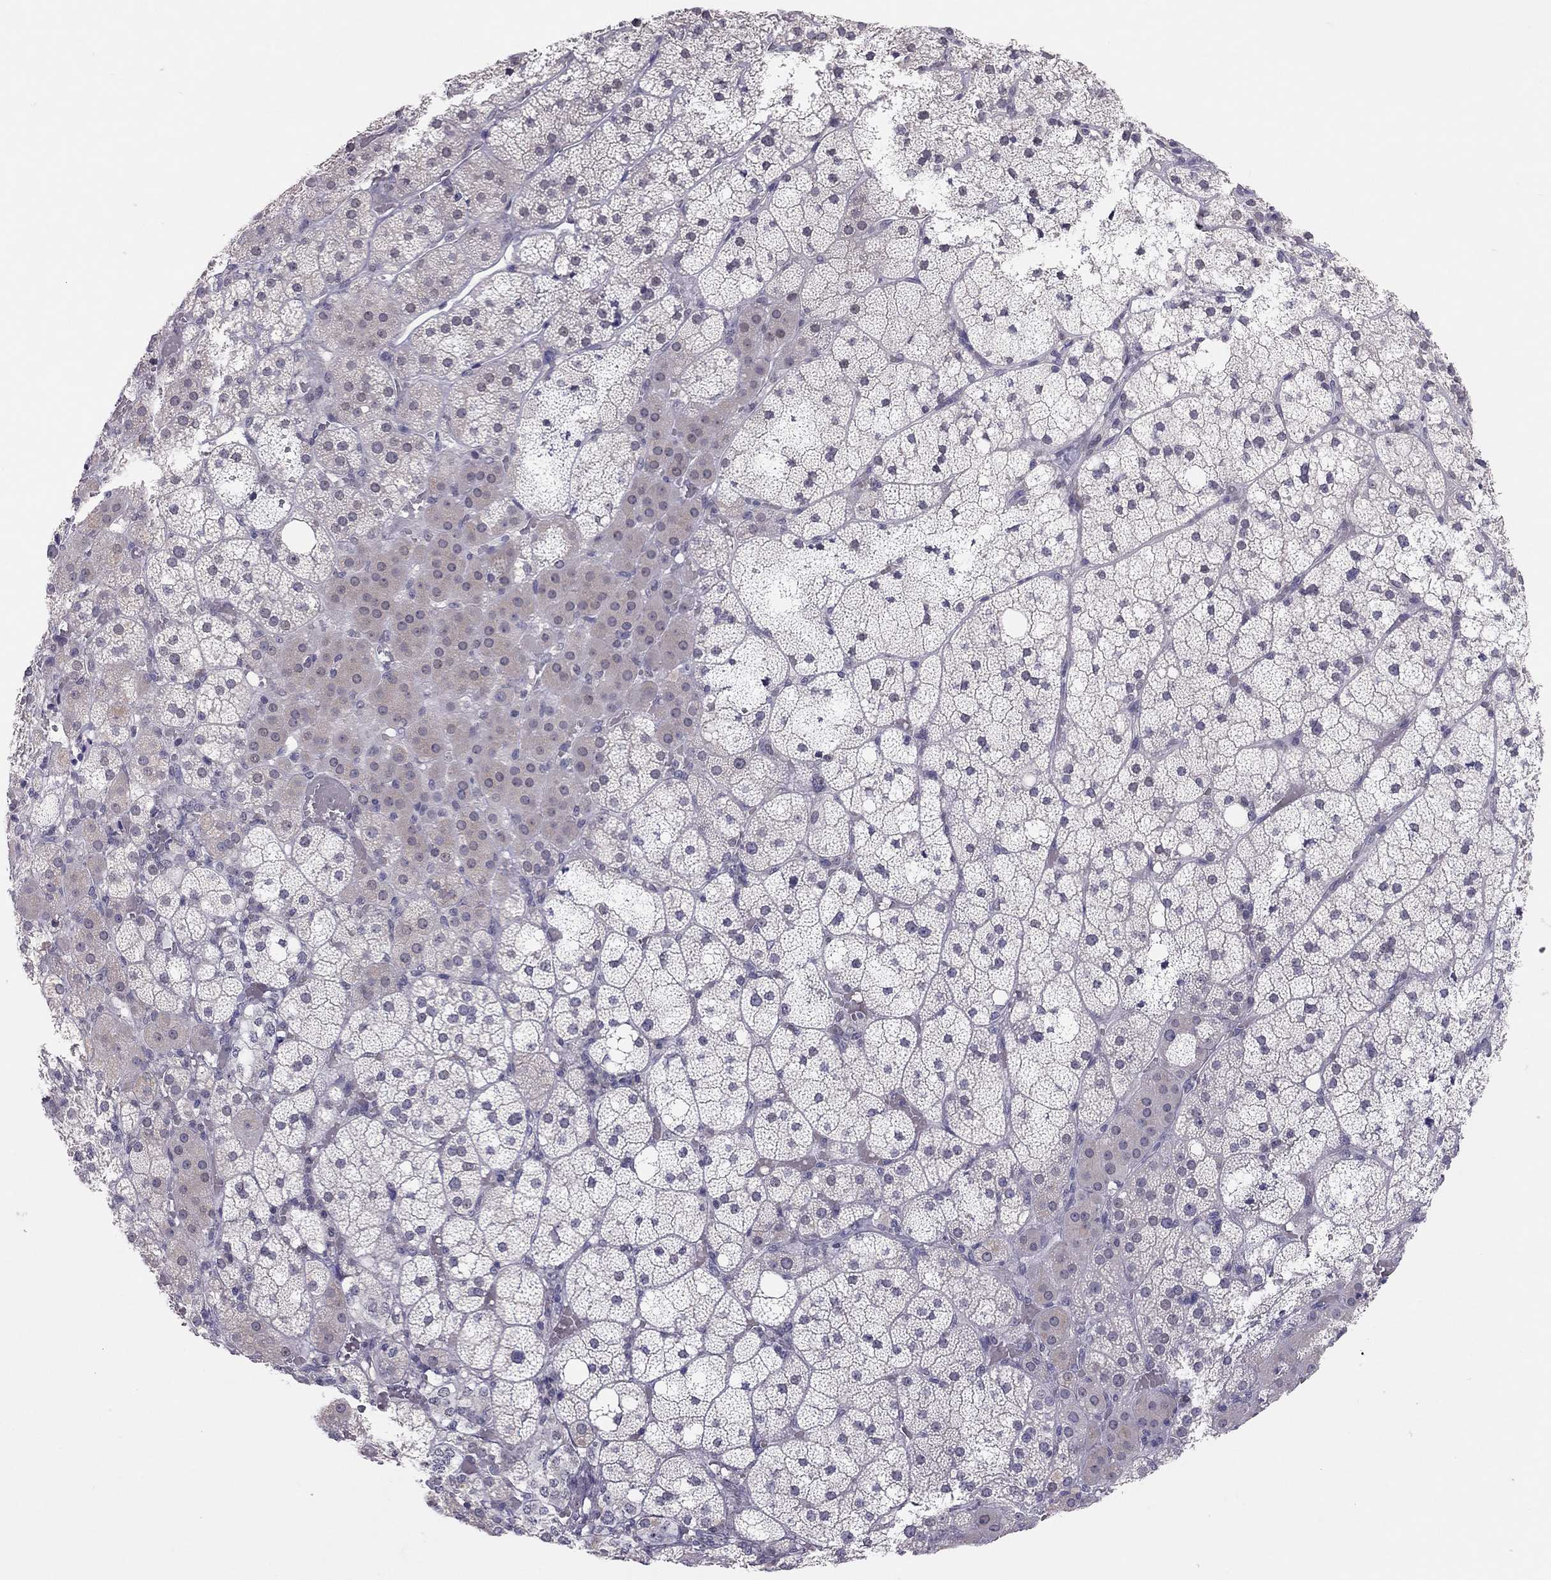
{"staining": {"intensity": "negative", "quantity": "none", "location": "none"}, "tissue": "adrenal gland", "cell_type": "Glandular cells", "image_type": "normal", "snomed": [{"axis": "morphology", "description": "Normal tissue, NOS"}, {"axis": "topography", "description": "Adrenal gland"}], "caption": "Adrenal gland stained for a protein using immunohistochemistry (IHC) exhibits no expression glandular cells.", "gene": "HSF2BP", "patient": {"sex": "male", "age": 53}}